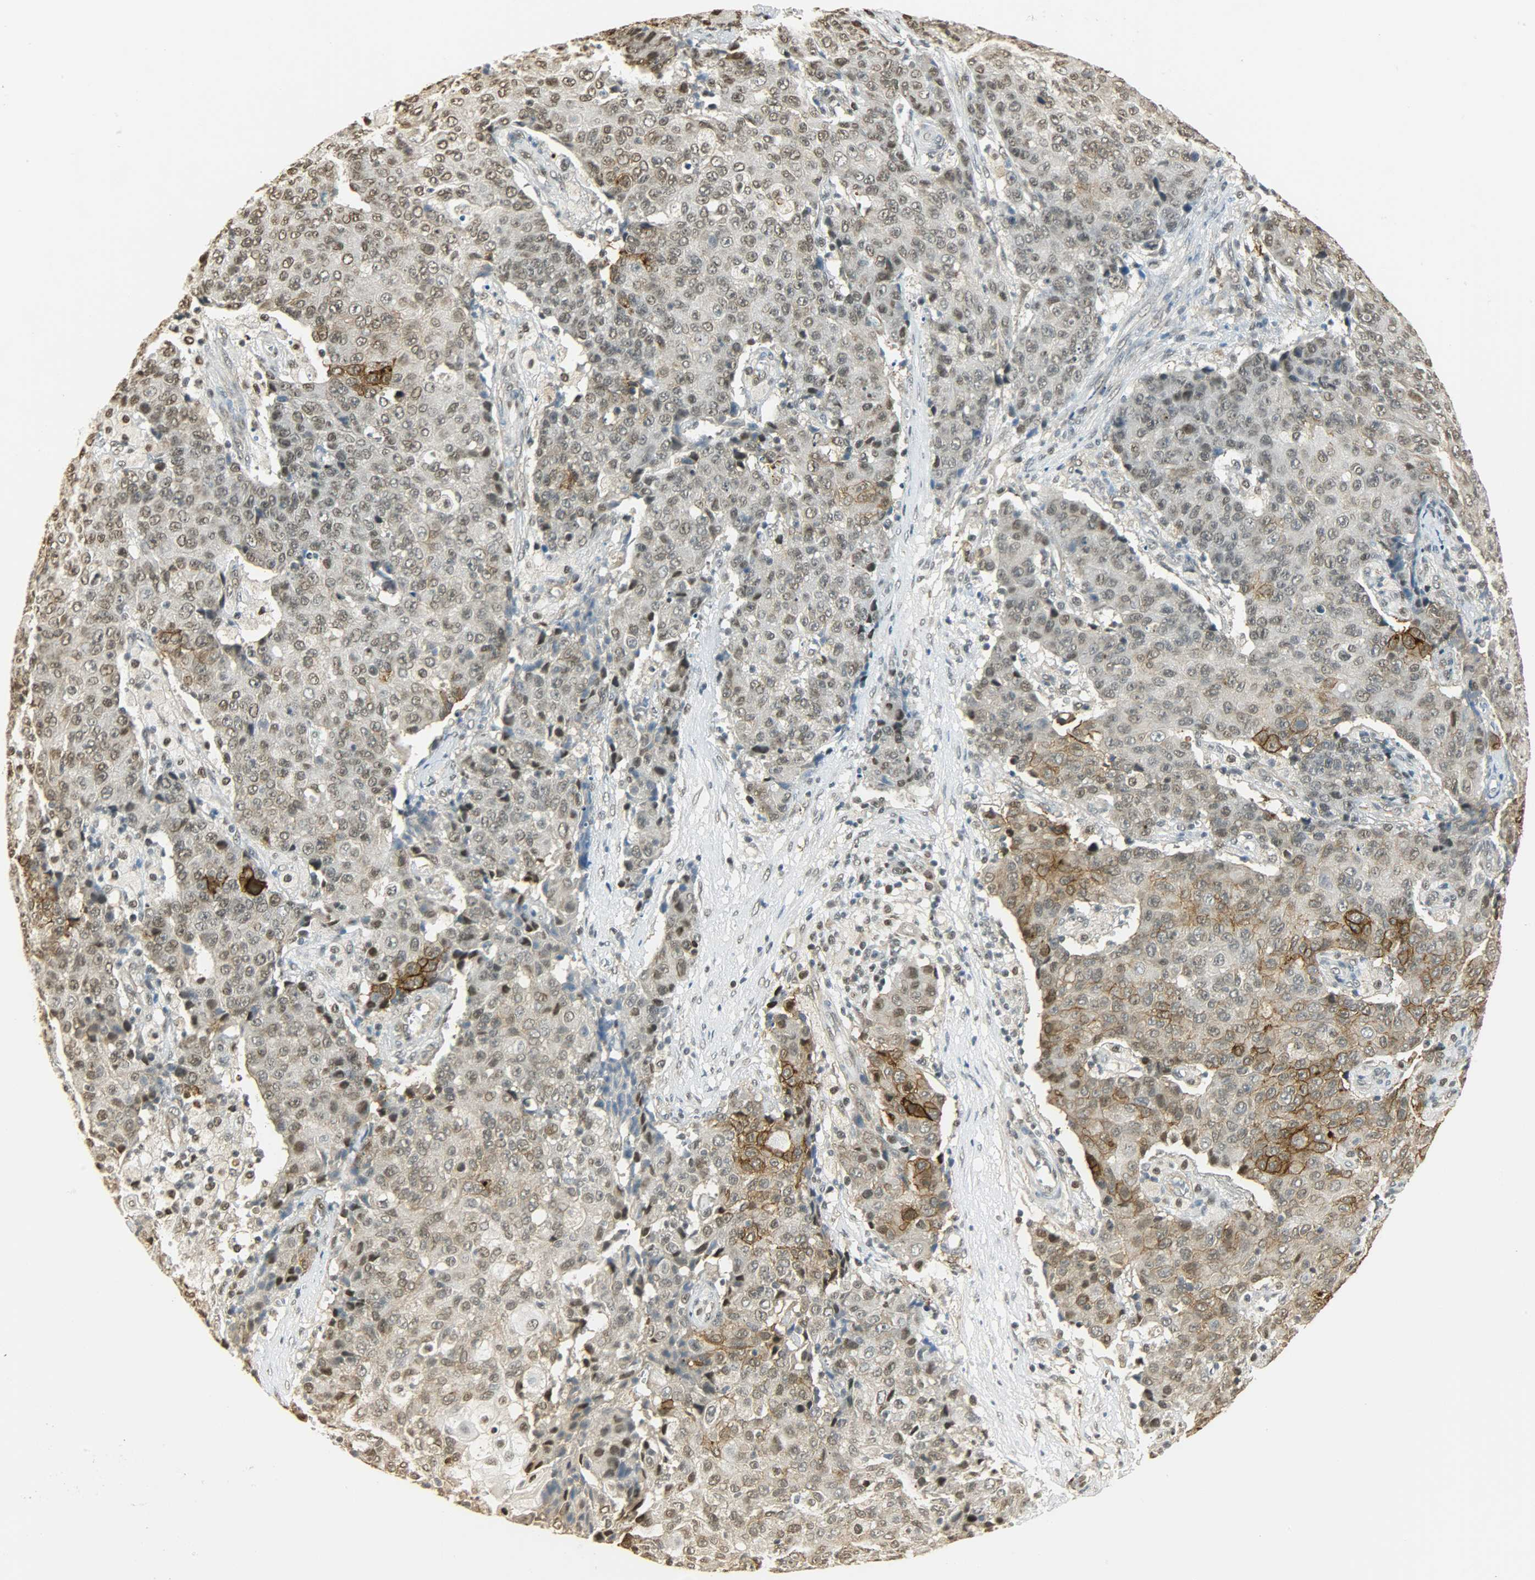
{"staining": {"intensity": "moderate", "quantity": ">75%", "location": "cytoplasmic/membranous,nuclear"}, "tissue": "ovarian cancer", "cell_type": "Tumor cells", "image_type": "cancer", "snomed": [{"axis": "morphology", "description": "Carcinoma, endometroid"}, {"axis": "topography", "description": "Ovary"}], "caption": "This is a micrograph of immunohistochemistry (IHC) staining of ovarian cancer (endometroid carcinoma), which shows moderate staining in the cytoplasmic/membranous and nuclear of tumor cells.", "gene": "NGFR", "patient": {"sex": "female", "age": 42}}